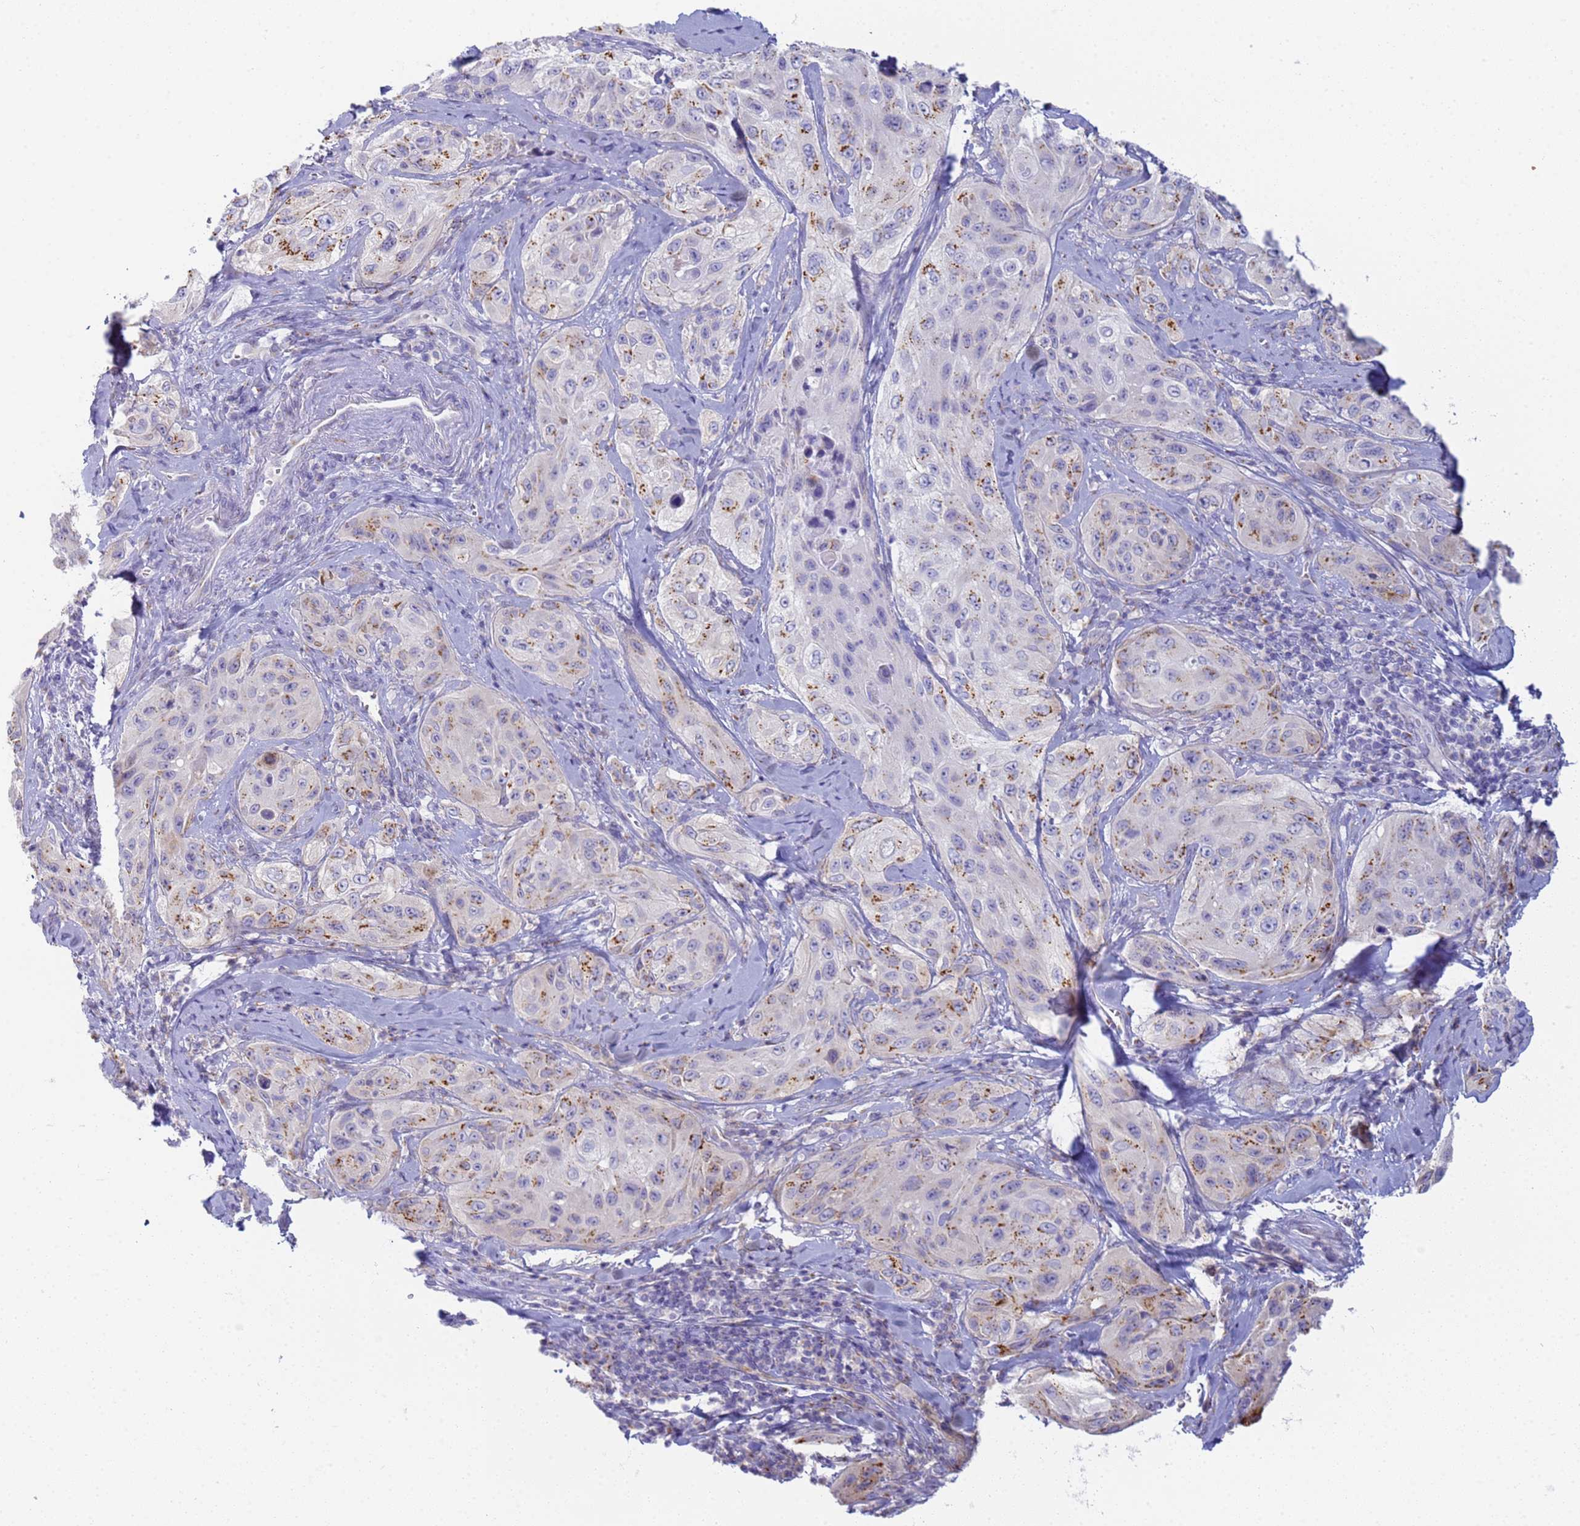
{"staining": {"intensity": "moderate", "quantity": "25%-75%", "location": "cytoplasmic/membranous"}, "tissue": "cervical cancer", "cell_type": "Tumor cells", "image_type": "cancer", "snomed": [{"axis": "morphology", "description": "Squamous cell carcinoma, NOS"}, {"axis": "topography", "description": "Cervix"}], "caption": "Brown immunohistochemical staining in human cervical cancer (squamous cell carcinoma) displays moderate cytoplasmic/membranous expression in about 25%-75% of tumor cells.", "gene": "CR1", "patient": {"sex": "female", "age": 42}}